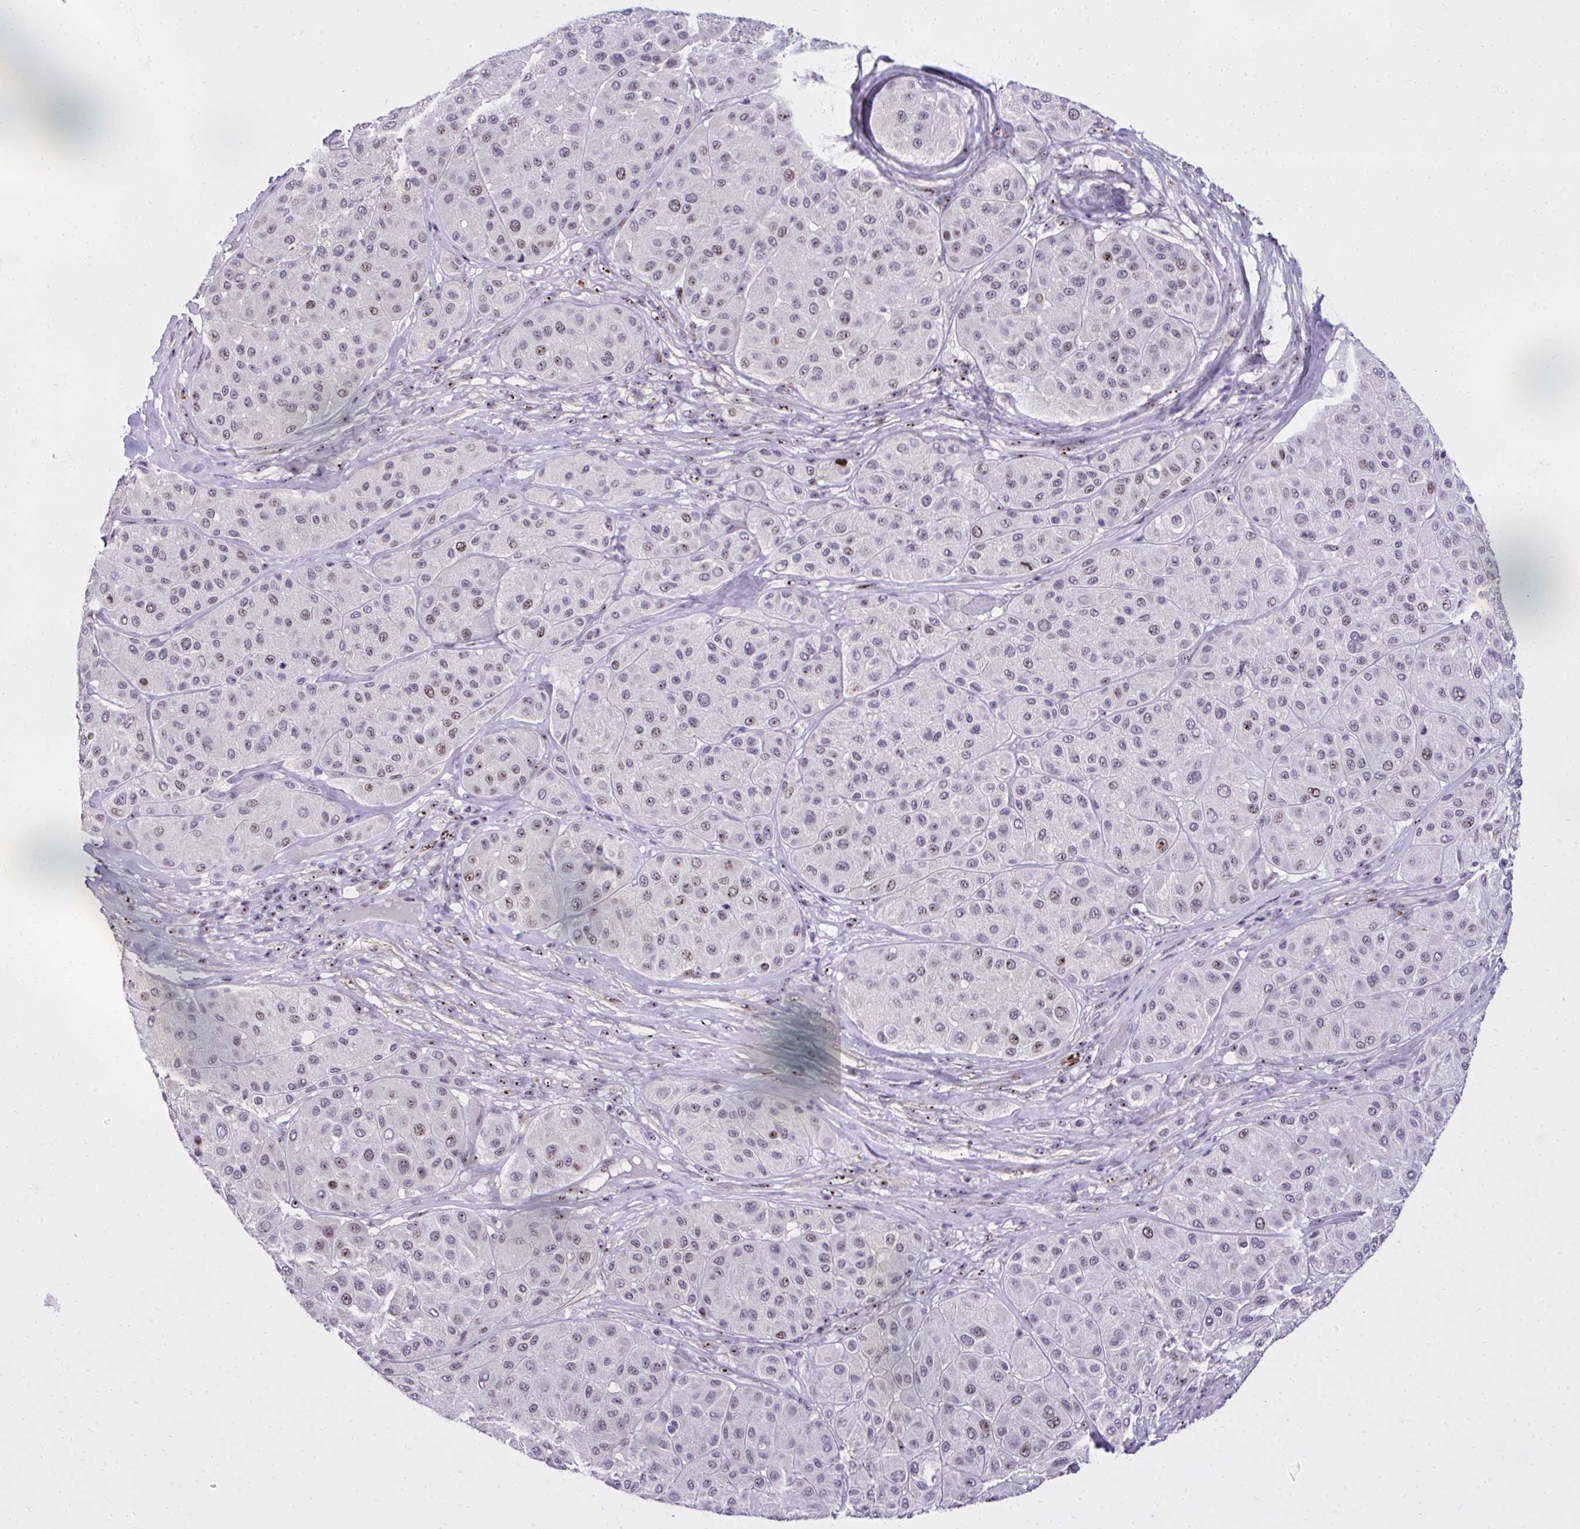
{"staining": {"intensity": "weak", "quantity": "25%-75%", "location": "nuclear"}, "tissue": "melanoma", "cell_type": "Tumor cells", "image_type": "cancer", "snomed": [{"axis": "morphology", "description": "Malignant melanoma, Metastatic site"}, {"axis": "topography", "description": "Smooth muscle"}], "caption": "Malignant melanoma (metastatic site) stained for a protein demonstrates weak nuclear positivity in tumor cells.", "gene": "CEP72", "patient": {"sex": "male", "age": 41}}